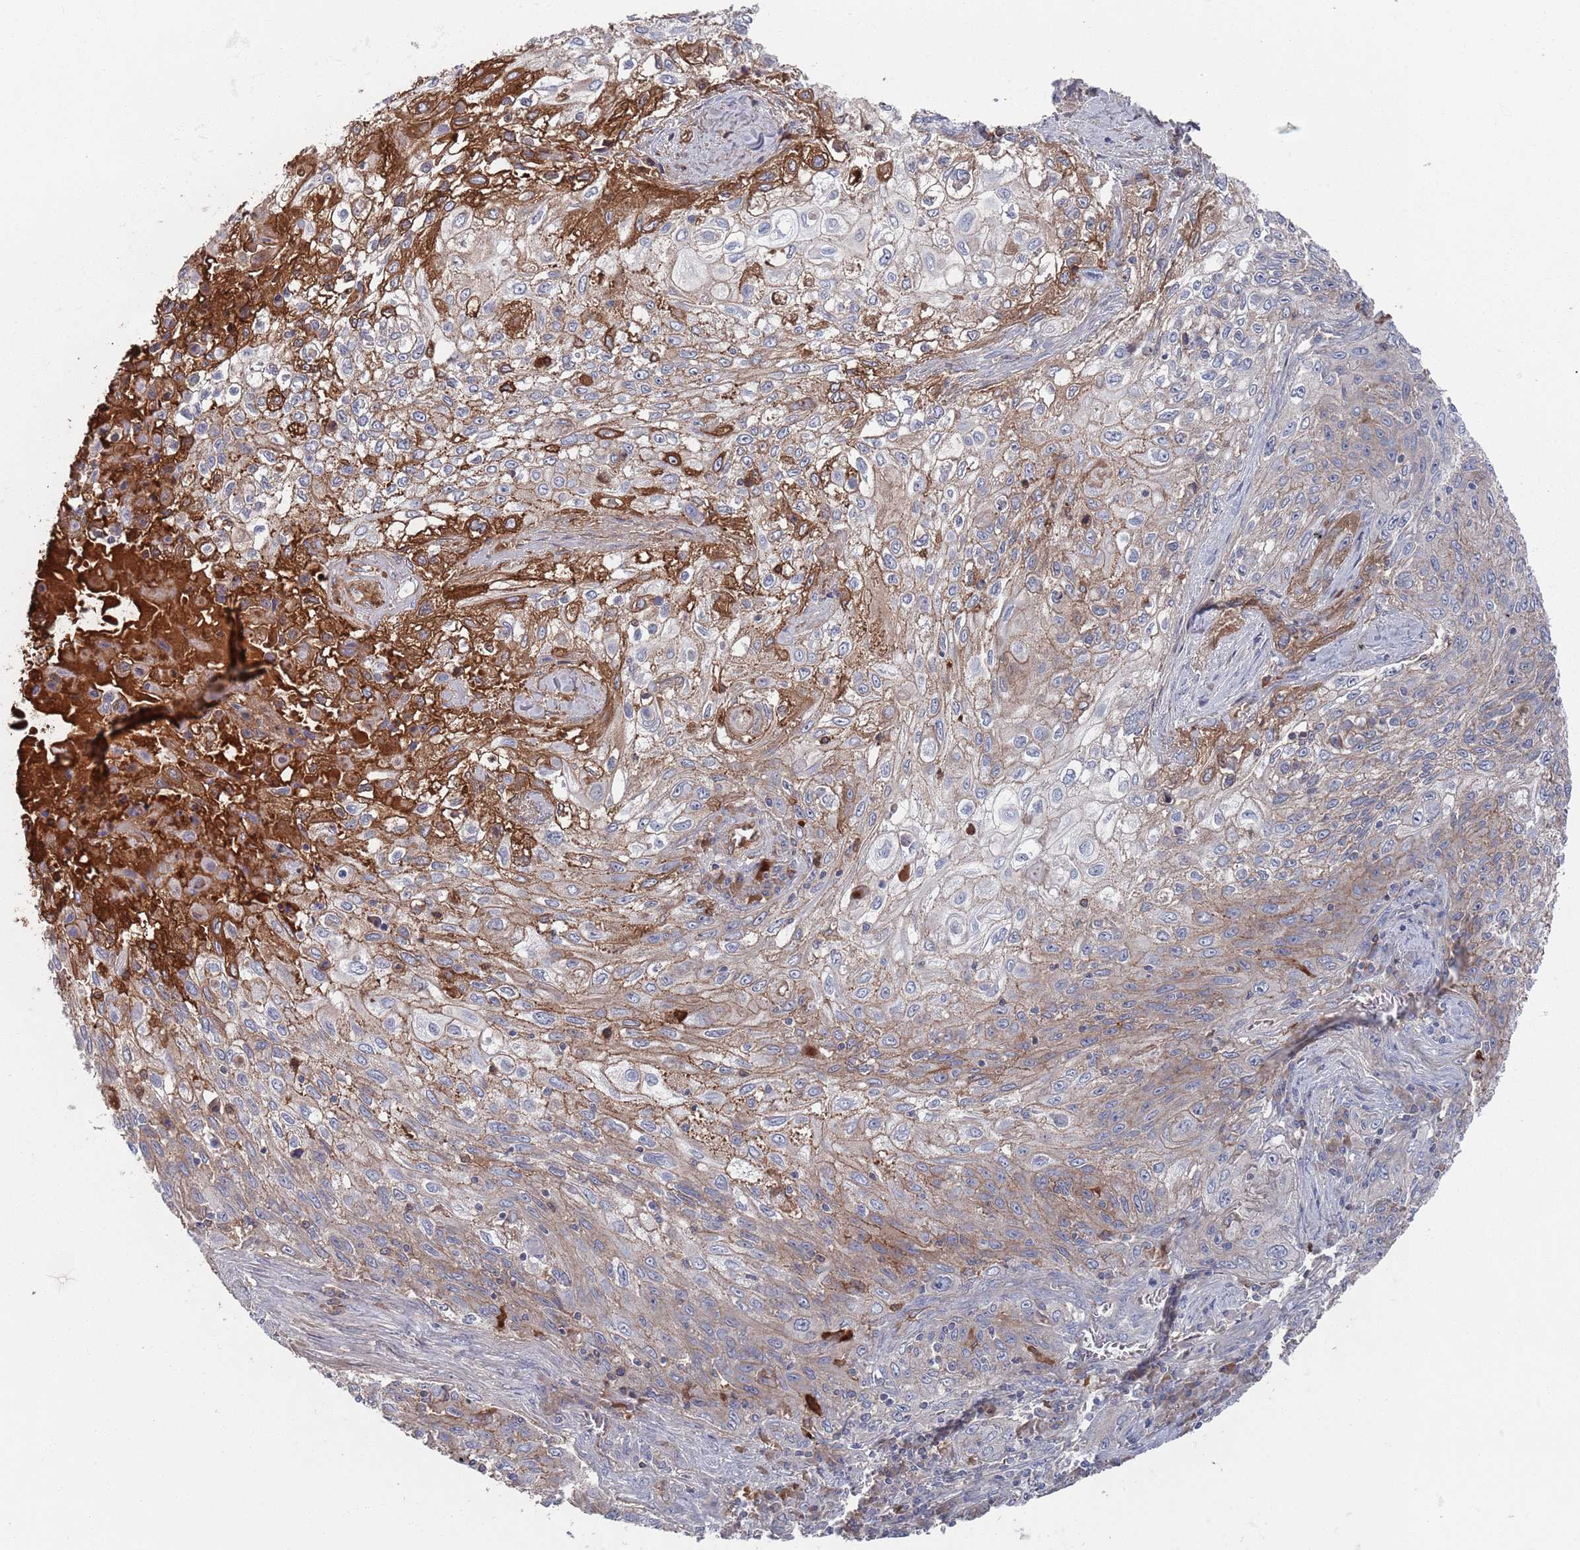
{"staining": {"intensity": "strong", "quantity": "<25%", "location": "cytoplasmic/membranous"}, "tissue": "lung cancer", "cell_type": "Tumor cells", "image_type": "cancer", "snomed": [{"axis": "morphology", "description": "Squamous cell carcinoma, NOS"}, {"axis": "topography", "description": "Lung"}], "caption": "Squamous cell carcinoma (lung) stained with a protein marker shows strong staining in tumor cells.", "gene": "PLEKHA4", "patient": {"sex": "female", "age": 69}}